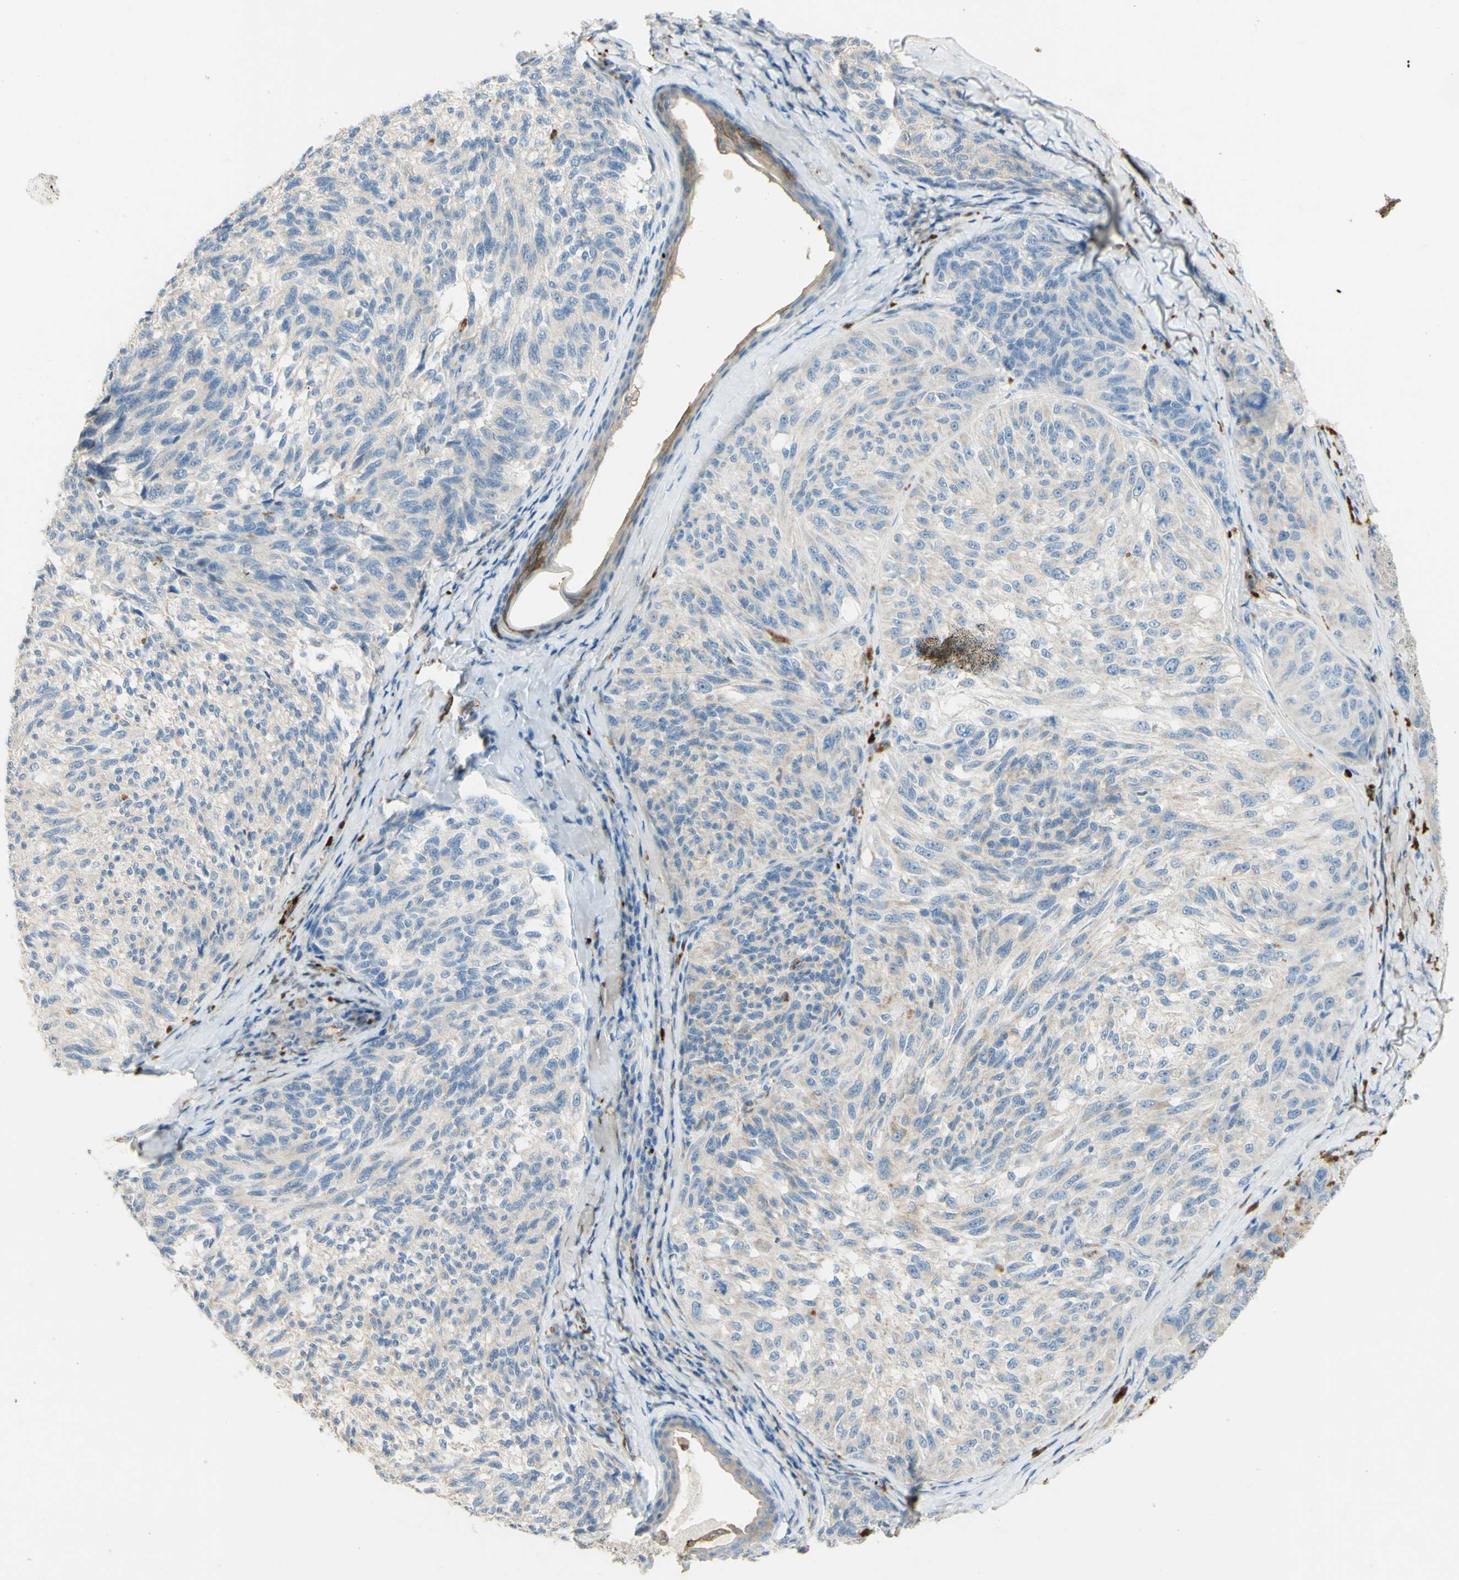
{"staining": {"intensity": "weak", "quantity": "<25%", "location": "cytoplasmic/membranous"}, "tissue": "melanoma", "cell_type": "Tumor cells", "image_type": "cancer", "snomed": [{"axis": "morphology", "description": "Malignant melanoma, NOS"}, {"axis": "topography", "description": "Skin"}], "caption": "IHC of melanoma demonstrates no expression in tumor cells. (Immunohistochemistry, brightfield microscopy, high magnification).", "gene": "GAN", "patient": {"sex": "female", "age": 73}}